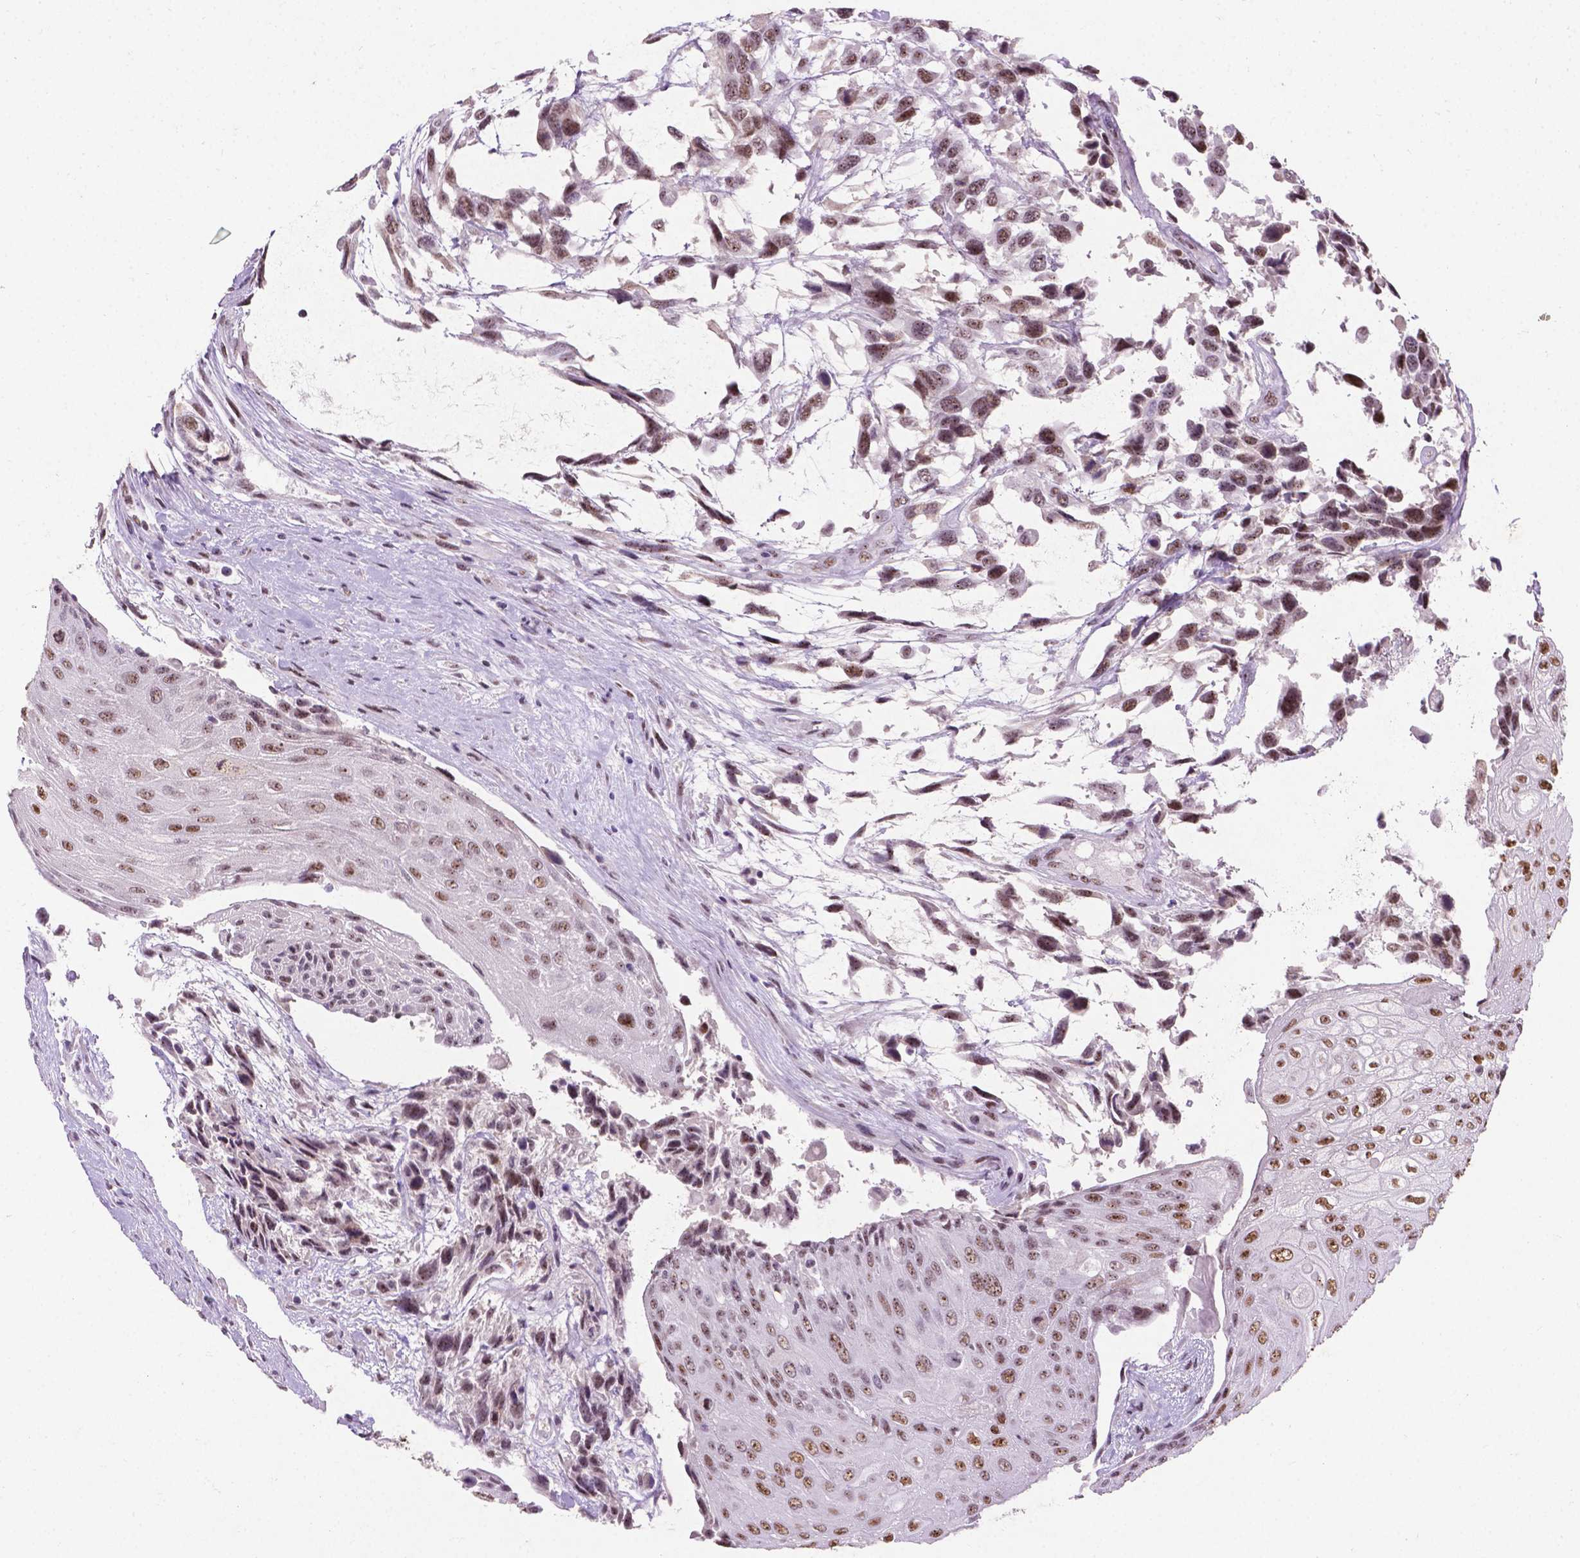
{"staining": {"intensity": "moderate", "quantity": ">75%", "location": "nuclear"}, "tissue": "urothelial cancer", "cell_type": "Tumor cells", "image_type": "cancer", "snomed": [{"axis": "morphology", "description": "Urothelial carcinoma, High grade"}, {"axis": "topography", "description": "Urinary bladder"}], "caption": "IHC photomicrograph of urothelial carcinoma (high-grade) stained for a protein (brown), which displays medium levels of moderate nuclear expression in about >75% of tumor cells.", "gene": "COIL", "patient": {"sex": "female", "age": 70}}